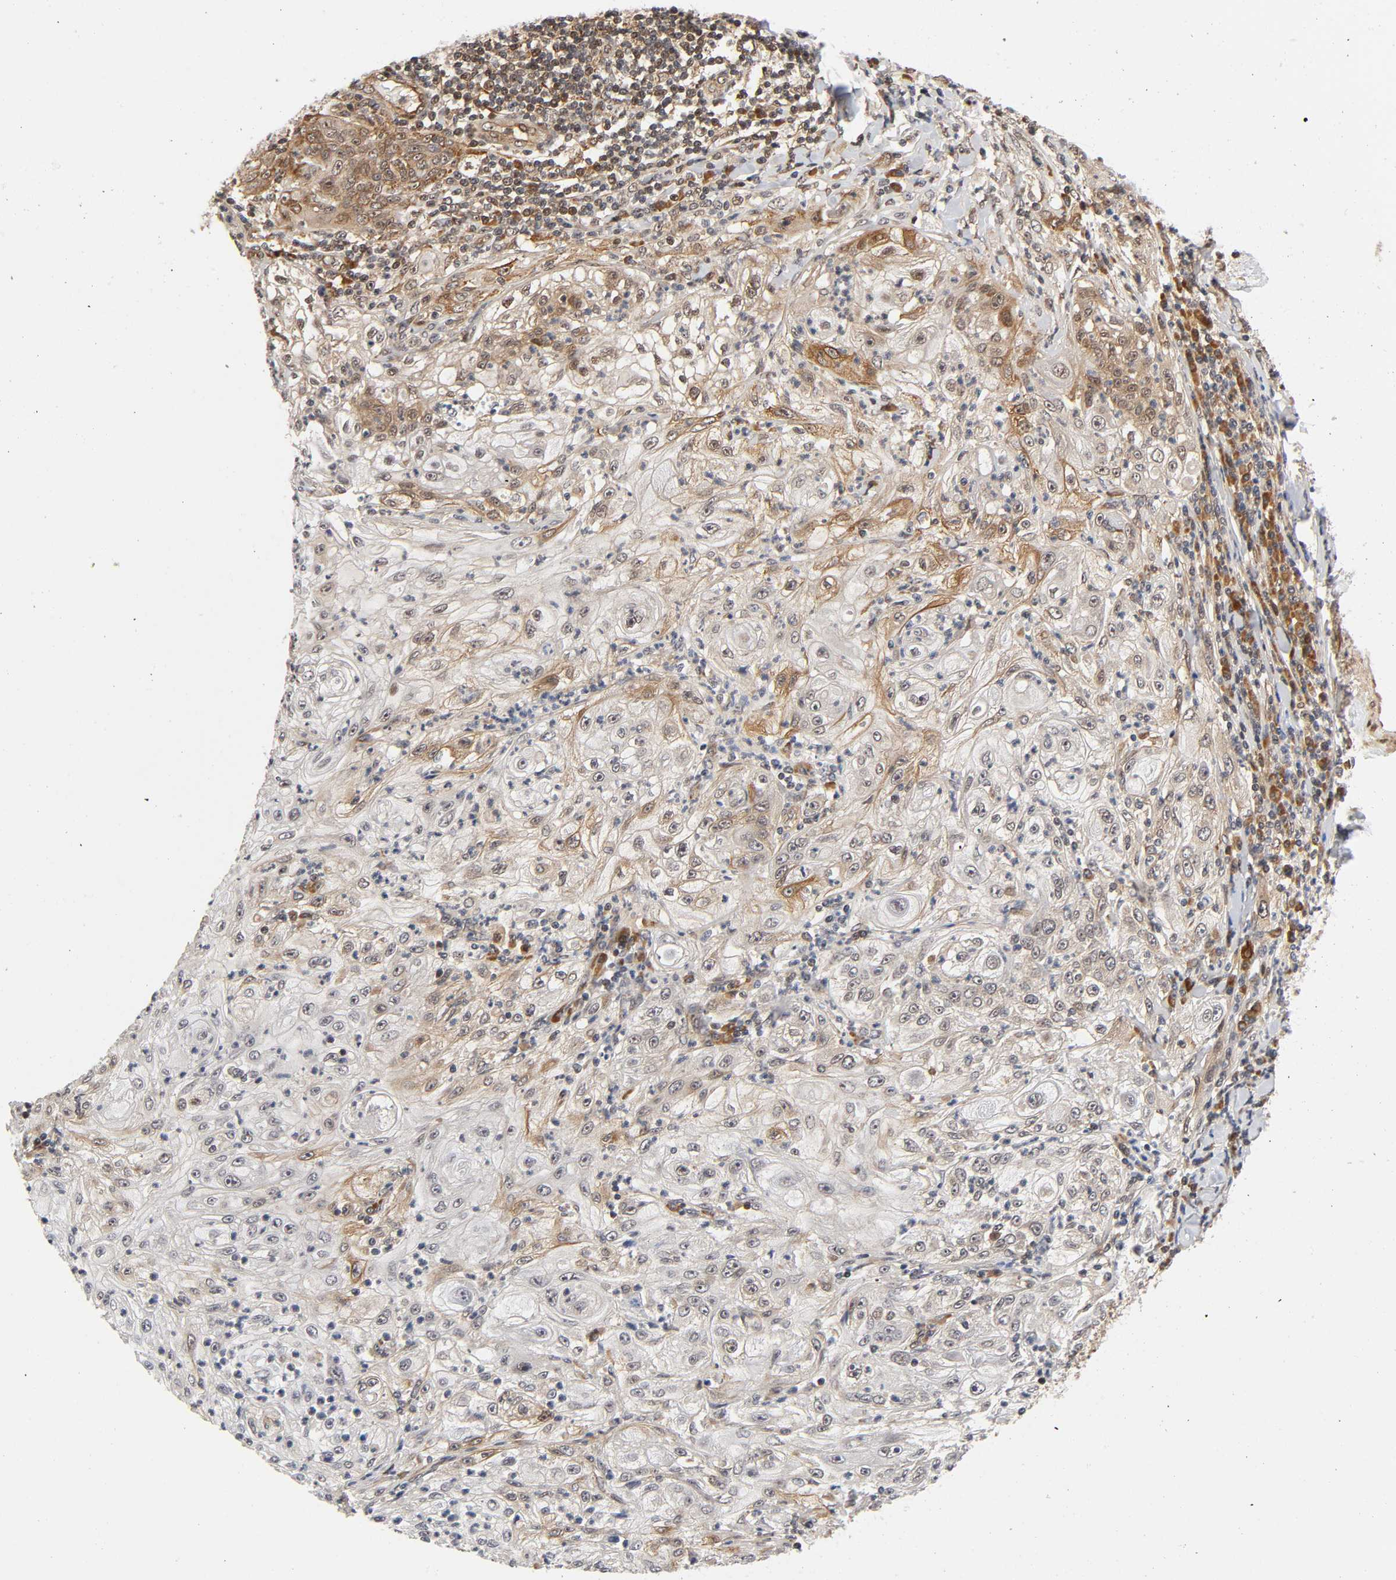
{"staining": {"intensity": "moderate", "quantity": "<25%", "location": "cytoplasmic/membranous"}, "tissue": "lung cancer", "cell_type": "Tumor cells", "image_type": "cancer", "snomed": [{"axis": "morphology", "description": "Inflammation, NOS"}, {"axis": "morphology", "description": "Squamous cell carcinoma, NOS"}, {"axis": "topography", "description": "Lymph node"}, {"axis": "topography", "description": "Soft tissue"}, {"axis": "topography", "description": "Lung"}], "caption": "Immunohistochemistry of human lung squamous cell carcinoma exhibits low levels of moderate cytoplasmic/membranous positivity in approximately <25% of tumor cells. (DAB (3,3'-diaminobenzidine) = brown stain, brightfield microscopy at high magnification).", "gene": "IQCJ-SCHIP1", "patient": {"sex": "male", "age": 66}}